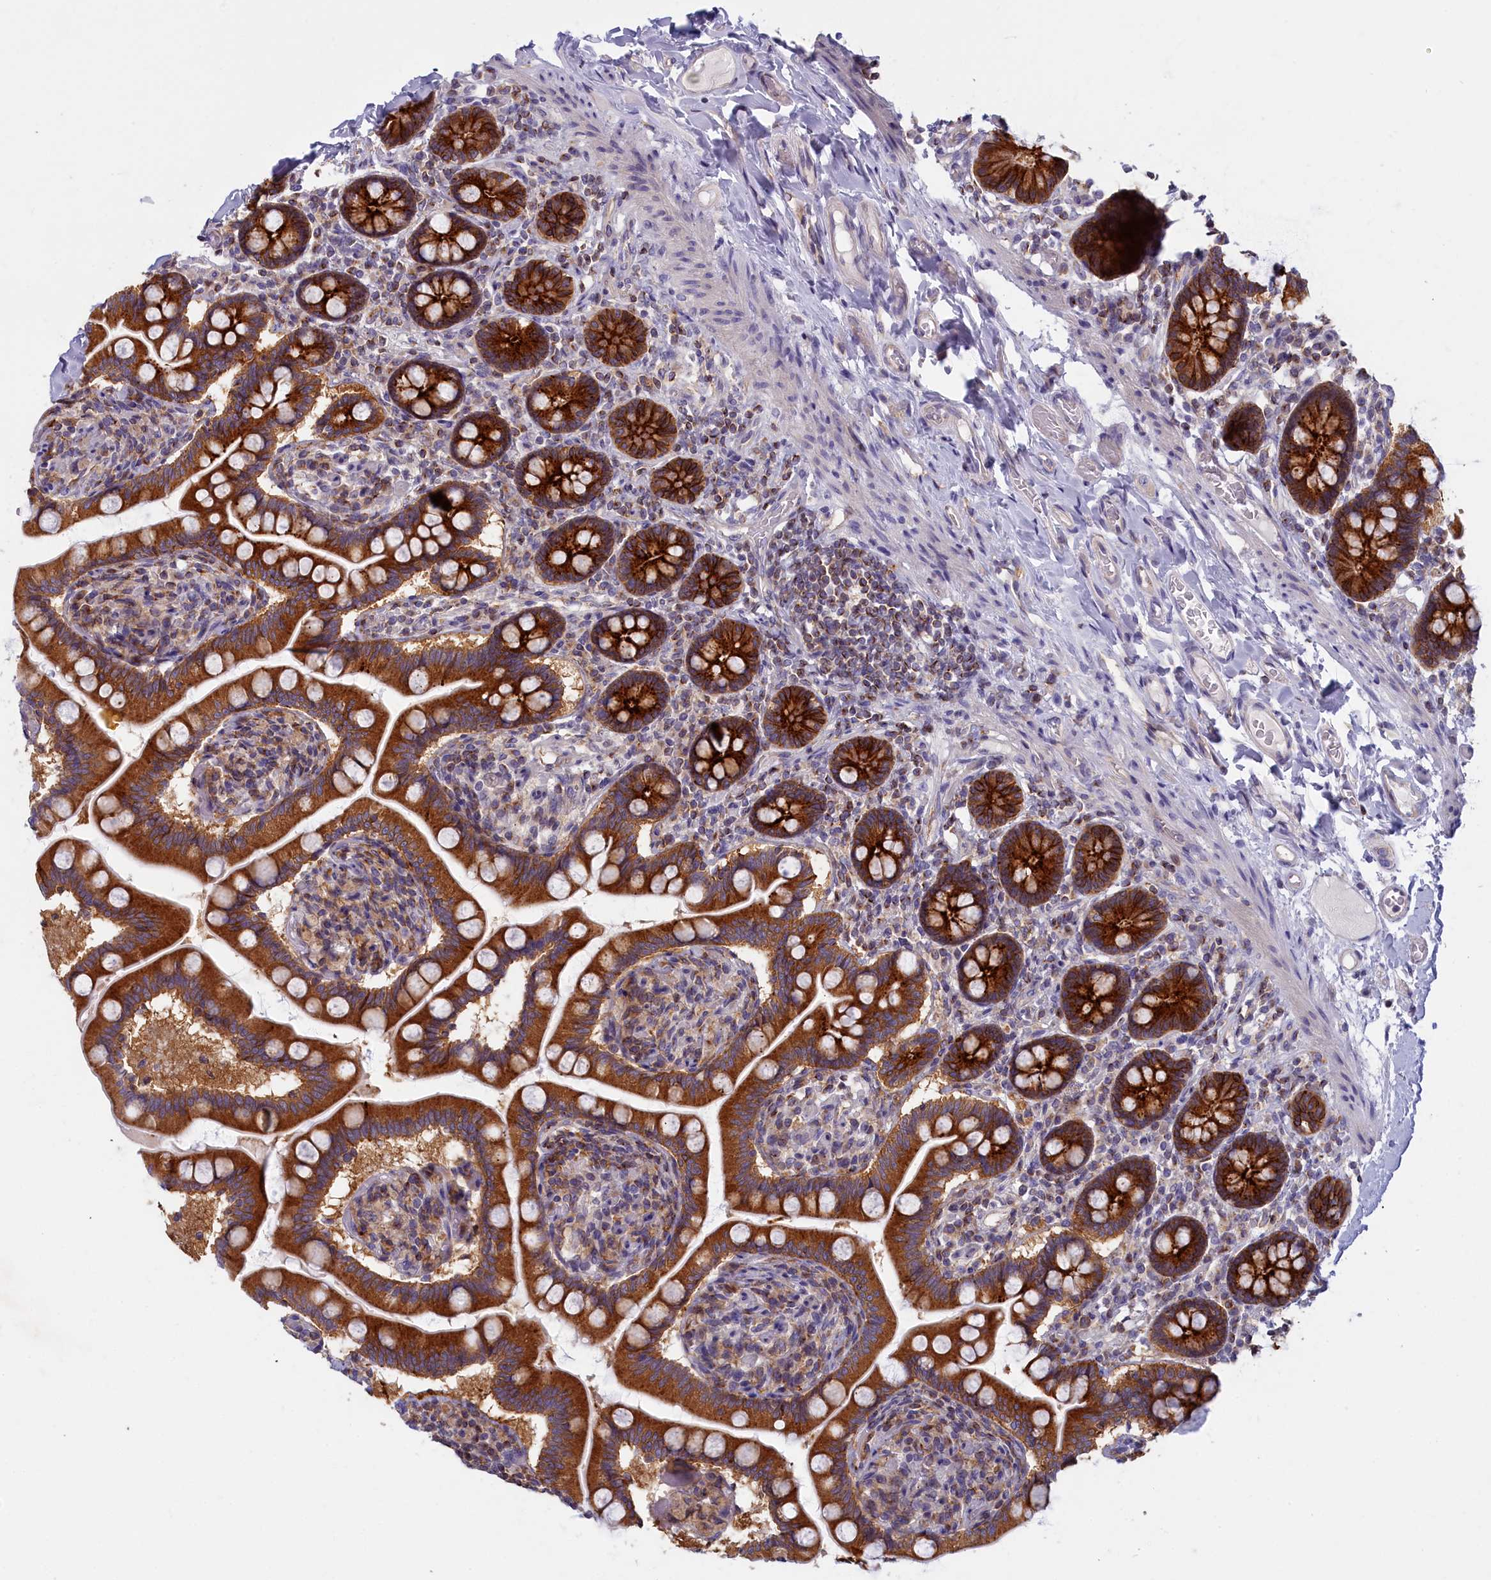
{"staining": {"intensity": "strong", "quantity": ">75%", "location": "cytoplasmic/membranous"}, "tissue": "small intestine", "cell_type": "Glandular cells", "image_type": "normal", "snomed": [{"axis": "morphology", "description": "Normal tissue, NOS"}, {"axis": "topography", "description": "Small intestine"}], "caption": "Glandular cells demonstrate high levels of strong cytoplasmic/membranous staining in approximately >75% of cells in benign small intestine. The staining was performed using DAB (3,3'-diaminobenzidine), with brown indicating positive protein expression. Nuclei are stained blue with hematoxylin.", "gene": "NOL10", "patient": {"sex": "female", "age": 64}}